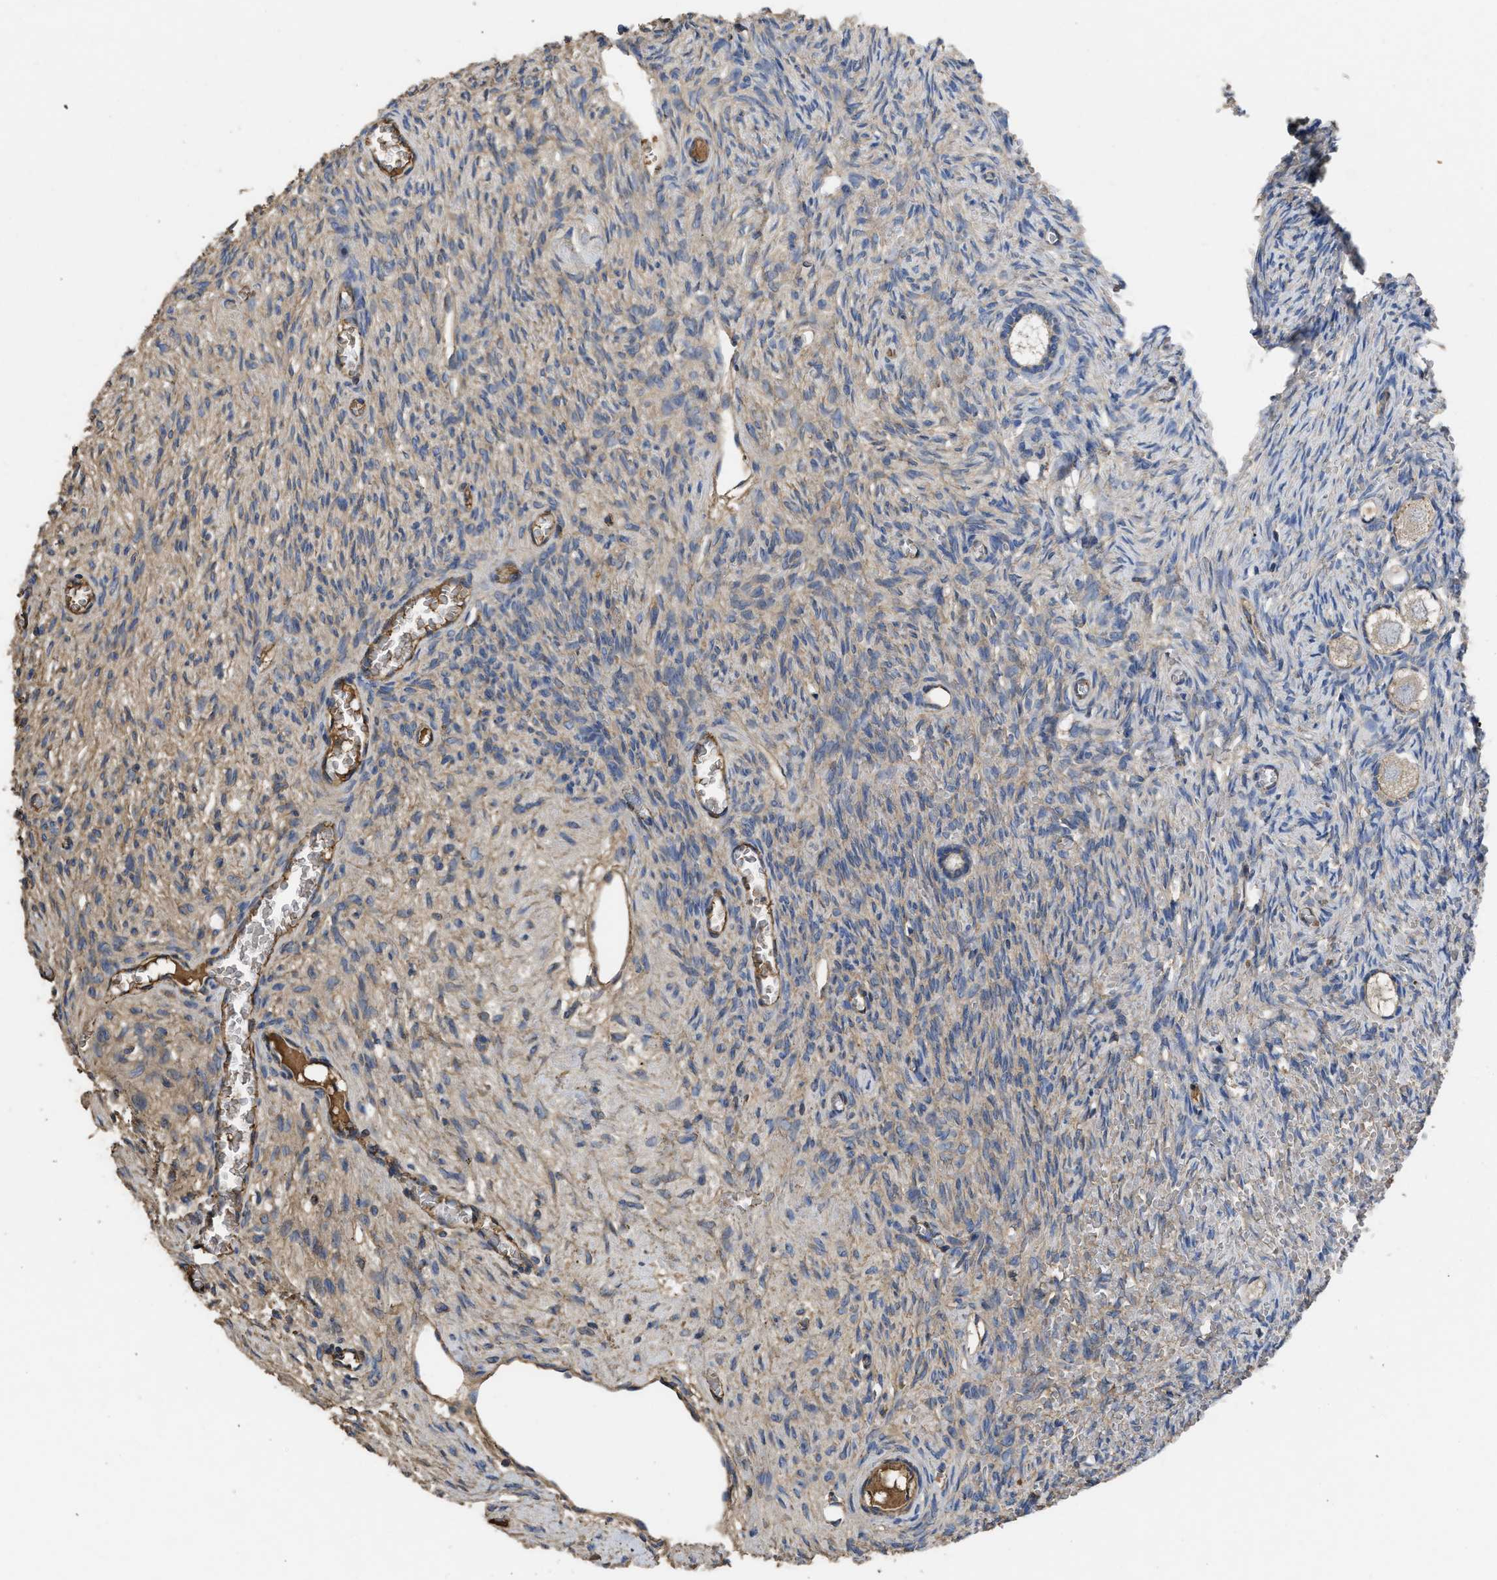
{"staining": {"intensity": "weak", "quantity": ">75%", "location": "cytoplasmic/membranous"}, "tissue": "ovary", "cell_type": "Follicle cells", "image_type": "normal", "snomed": [{"axis": "morphology", "description": "Normal tissue, NOS"}, {"axis": "topography", "description": "Ovary"}], "caption": "Ovary stained with a protein marker exhibits weak staining in follicle cells.", "gene": "USP4", "patient": {"sex": "female", "age": 27}}